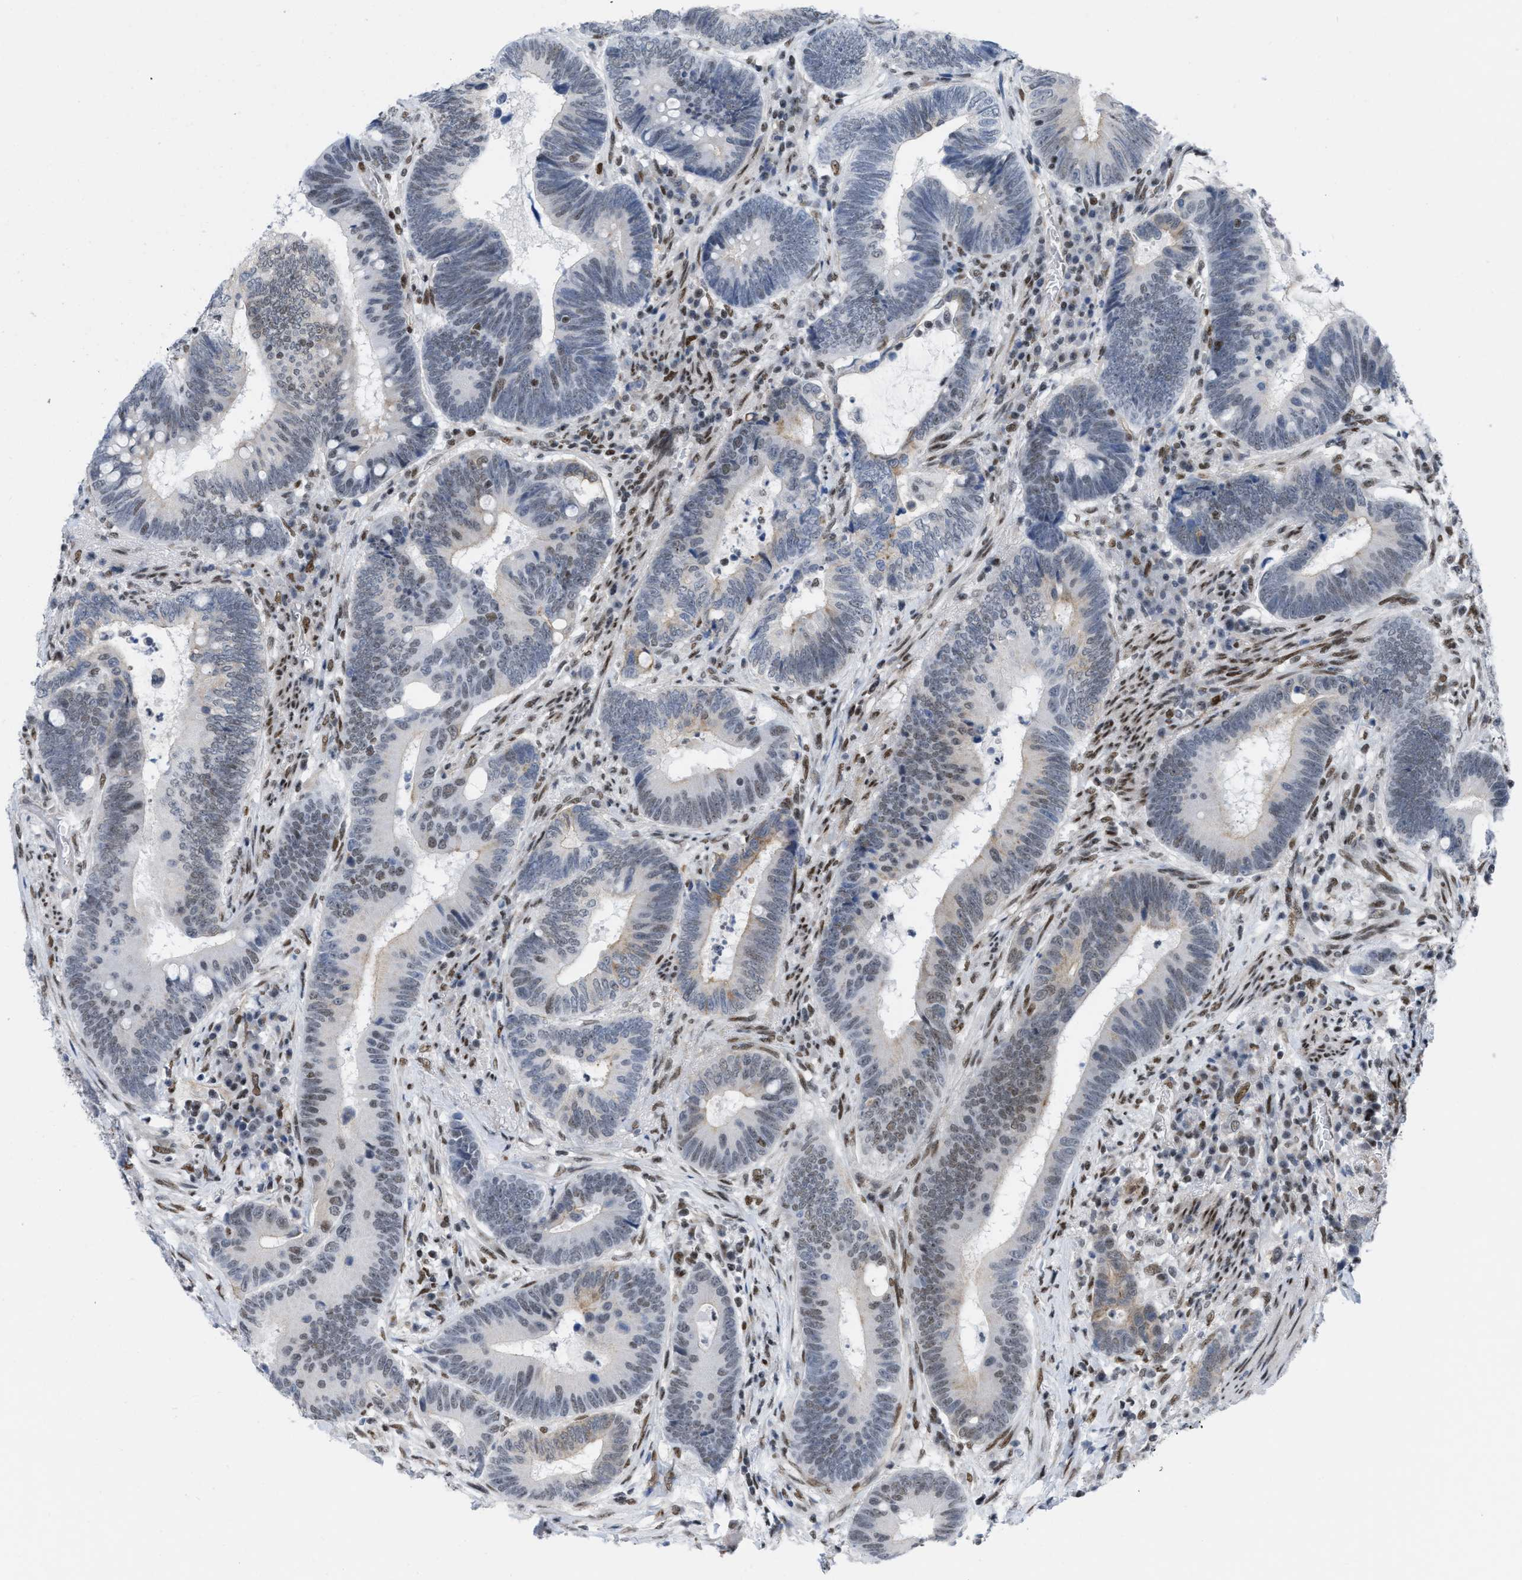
{"staining": {"intensity": "weak", "quantity": "25%-75%", "location": "nuclear"}, "tissue": "colorectal cancer", "cell_type": "Tumor cells", "image_type": "cancer", "snomed": [{"axis": "morphology", "description": "Adenocarcinoma, NOS"}, {"axis": "topography", "description": "Rectum"}, {"axis": "topography", "description": "Anal"}], "caption": "Protein analysis of colorectal cancer tissue displays weak nuclear expression in about 25%-75% of tumor cells.", "gene": "MIER1", "patient": {"sex": "female", "age": 89}}